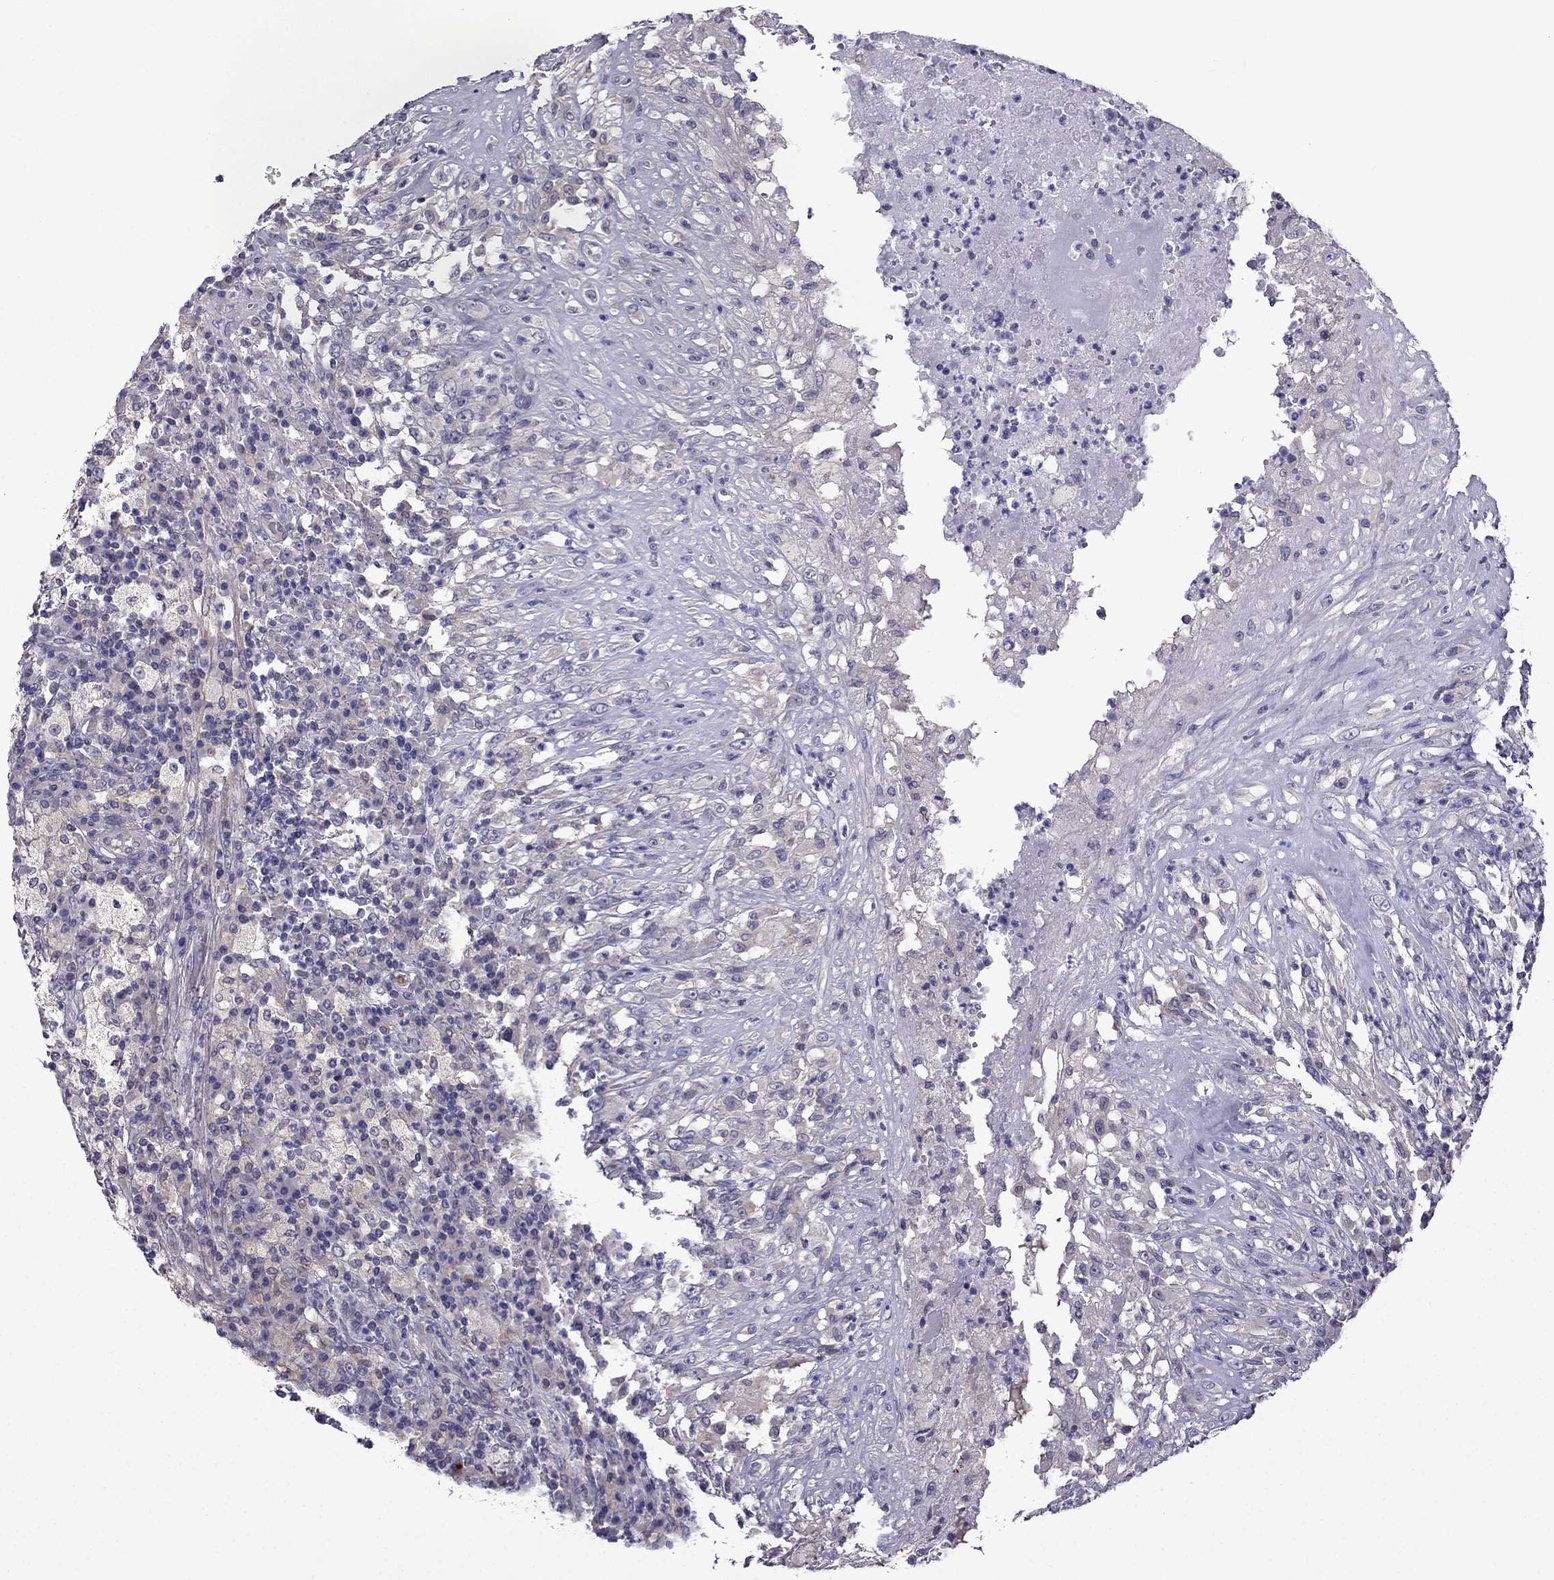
{"staining": {"intensity": "negative", "quantity": "none", "location": "none"}, "tissue": "testis cancer", "cell_type": "Tumor cells", "image_type": "cancer", "snomed": [{"axis": "morphology", "description": "Necrosis, NOS"}, {"axis": "morphology", "description": "Carcinoma, Embryonal, NOS"}, {"axis": "topography", "description": "Testis"}], "caption": "This is an IHC histopathology image of embryonal carcinoma (testis). There is no staining in tumor cells.", "gene": "SCNN1D", "patient": {"sex": "male", "age": 19}}